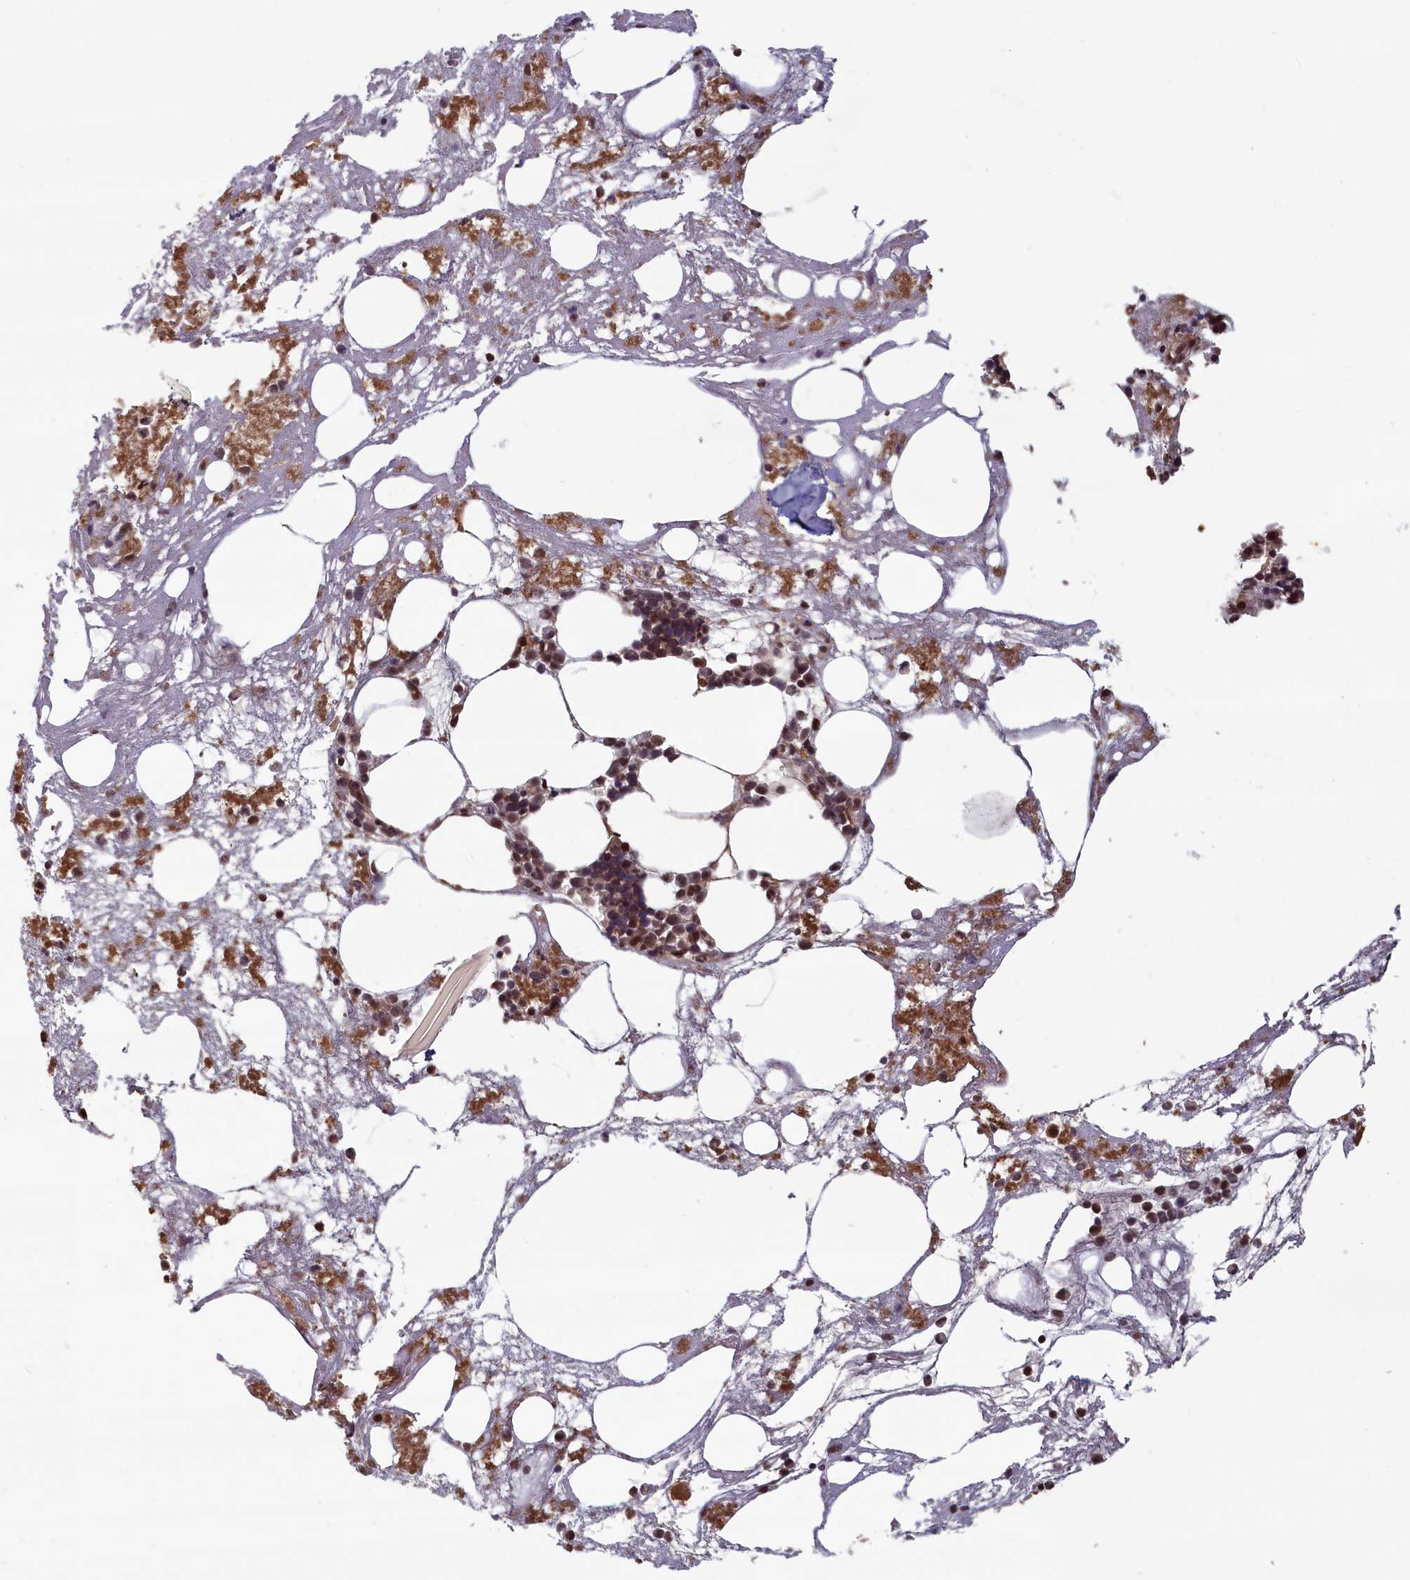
{"staining": {"intensity": "moderate", "quantity": "25%-75%", "location": "cytoplasmic/membranous,nuclear"}, "tissue": "bone marrow", "cell_type": "Hematopoietic cells", "image_type": "normal", "snomed": [{"axis": "morphology", "description": "Normal tissue, NOS"}, {"axis": "topography", "description": "Bone marrow"}], "caption": "Immunohistochemical staining of benign bone marrow demonstrates moderate cytoplasmic/membranous,nuclear protein staining in approximately 25%-75% of hematopoietic cells. (DAB (3,3'-diaminobenzidine) IHC, brown staining for protein, blue staining for nuclei).", "gene": "HIF3A", "patient": {"sex": "male", "age": 80}}